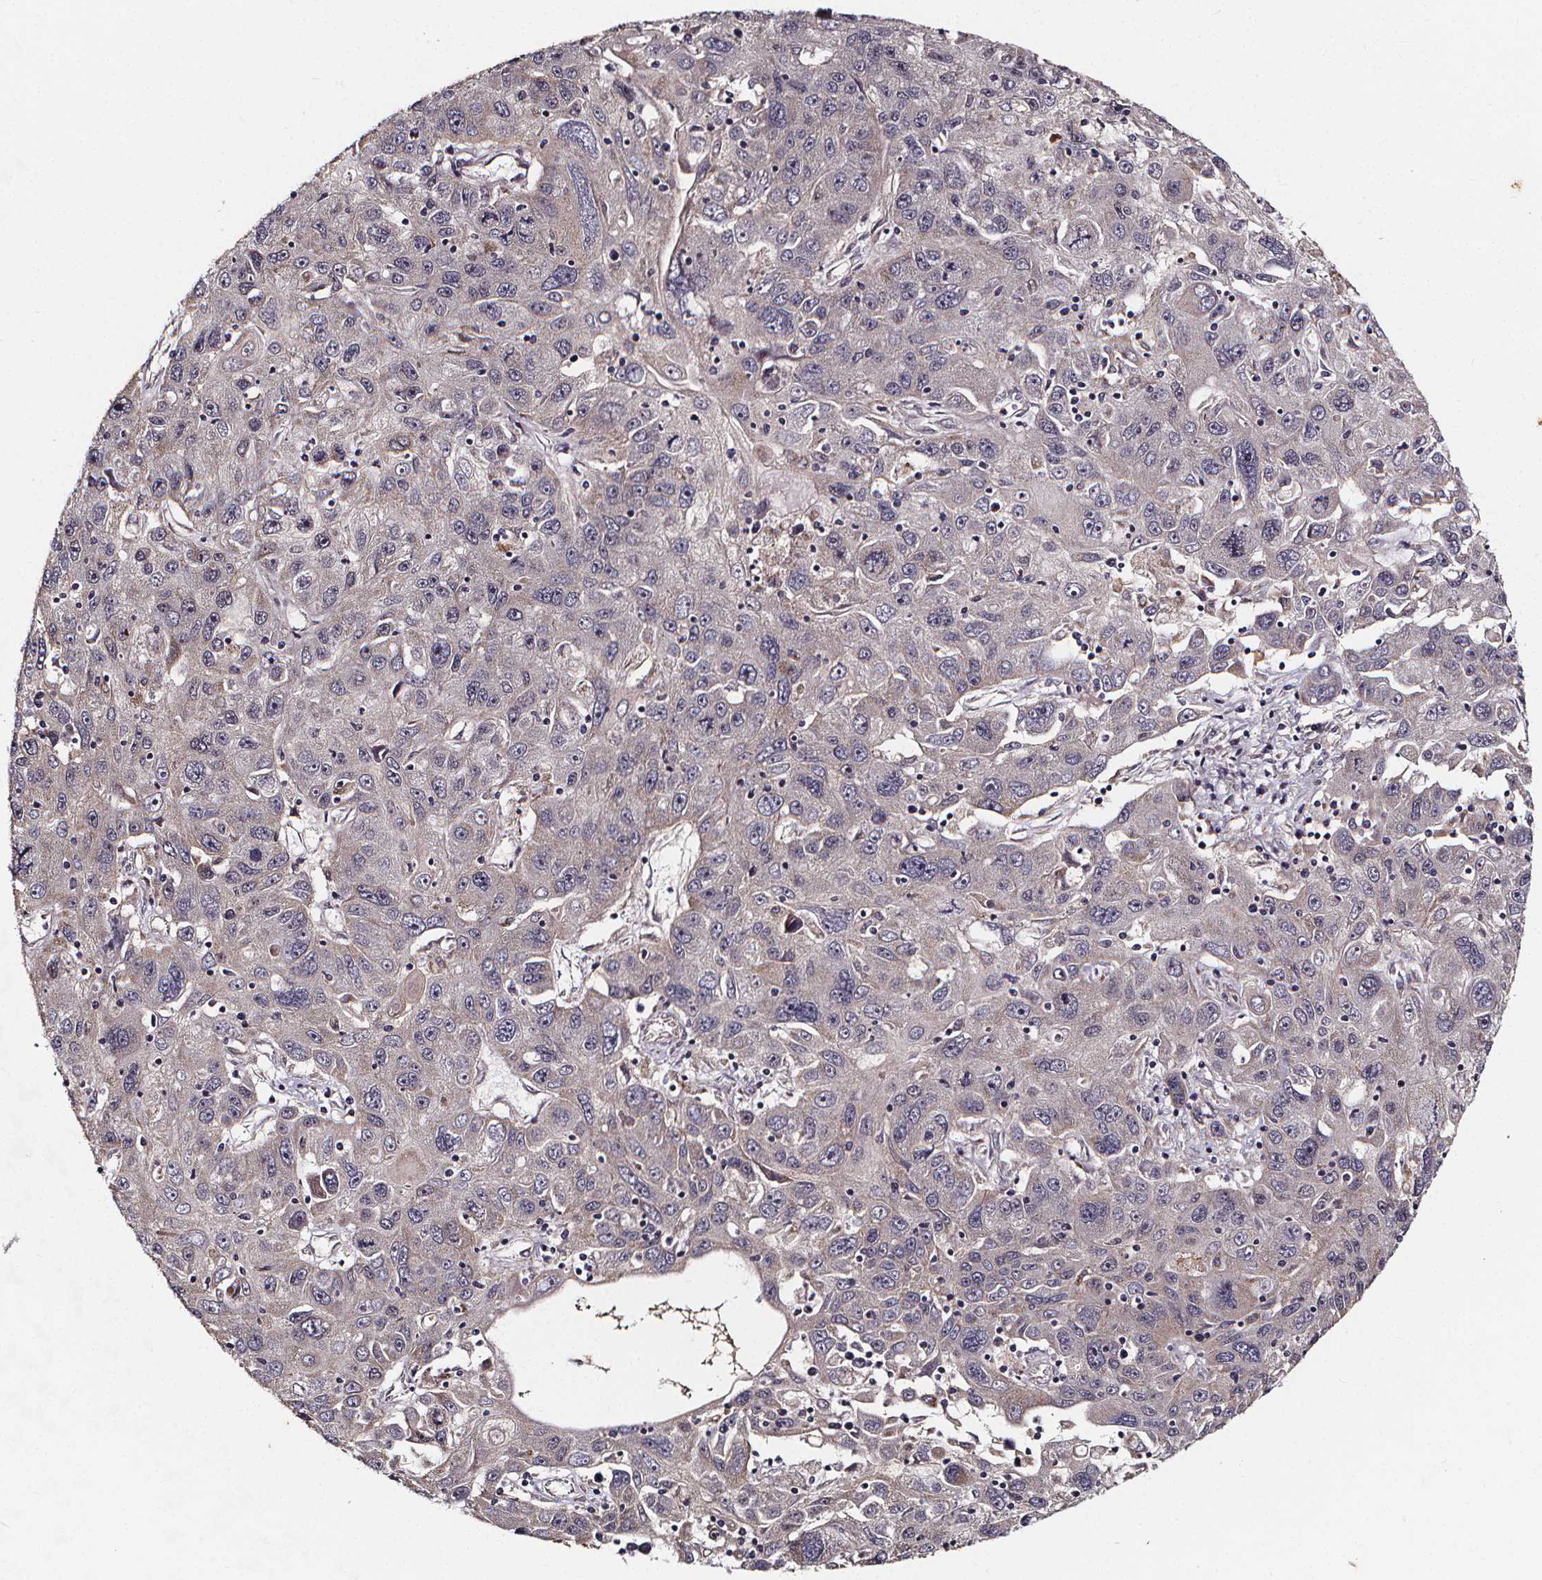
{"staining": {"intensity": "negative", "quantity": "none", "location": "none"}, "tissue": "stomach cancer", "cell_type": "Tumor cells", "image_type": "cancer", "snomed": [{"axis": "morphology", "description": "Adenocarcinoma, NOS"}, {"axis": "topography", "description": "Stomach"}], "caption": "IHC histopathology image of neoplastic tissue: human stomach adenocarcinoma stained with DAB exhibits no significant protein staining in tumor cells.", "gene": "DDIT3", "patient": {"sex": "male", "age": 56}}